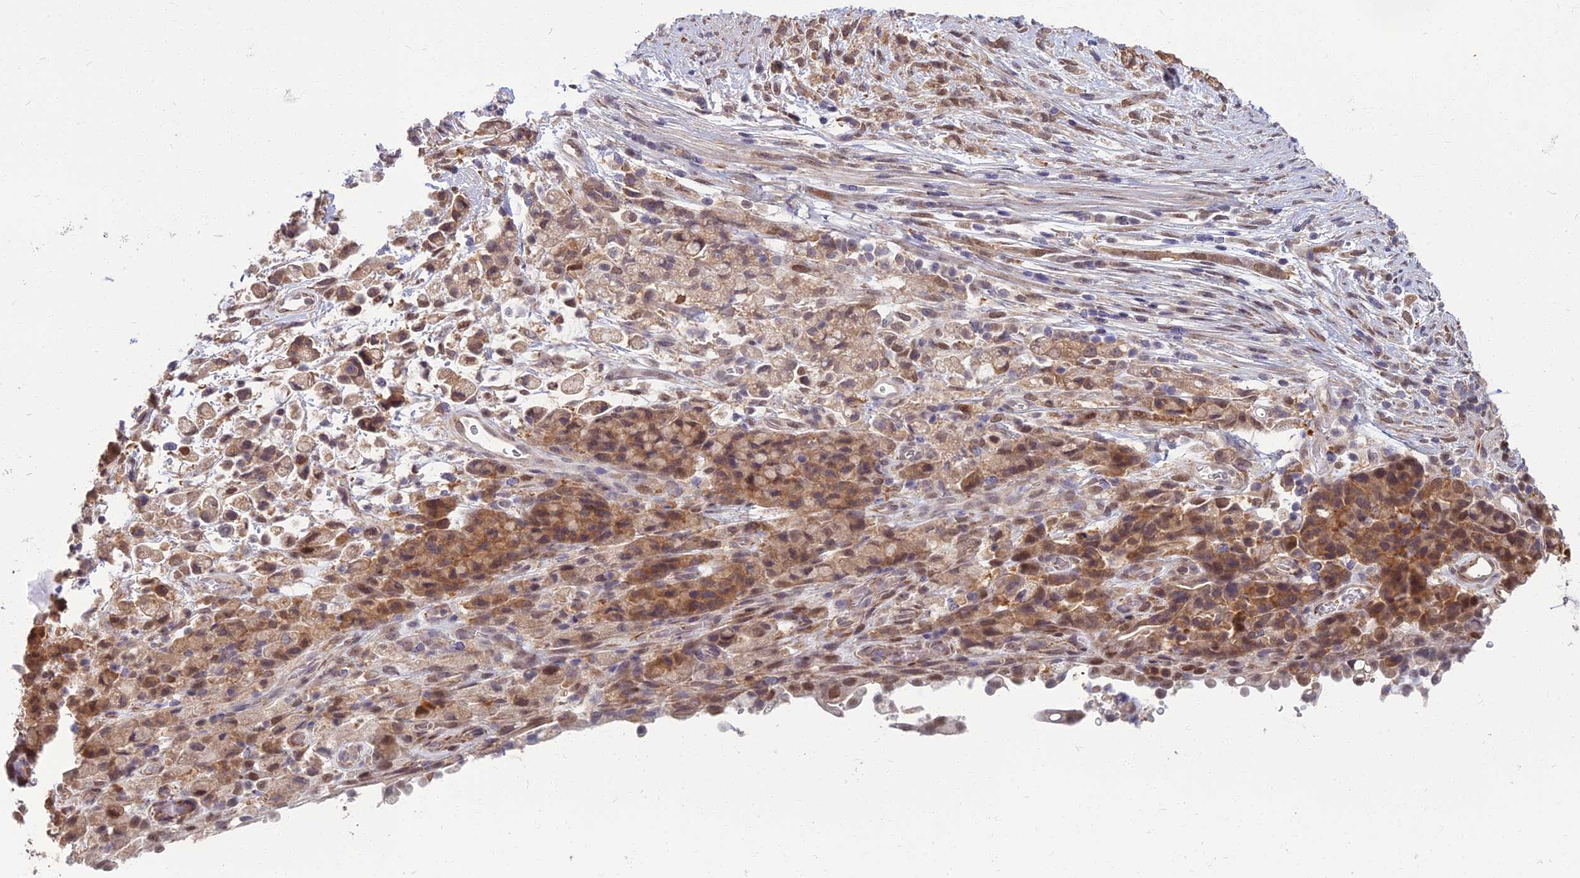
{"staining": {"intensity": "moderate", "quantity": ">75%", "location": "cytoplasmic/membranous,nuclear"}, "tissue": "stomach cancer", "cell_type": "Tumor cells", "image_type": "cancer", "snomed": [{"axis": "morphology", "description": "Adenocarcinoma, NOS"}, {"axis": "topography", "description": "Stomach"}], "caption": "IHC staining of stomach cancer (adenocarcinoma), which demonstrates medium levels of moderate cytoplasmic/membranous and nuclear staining in approximately >75% of tumor cells indicating moderate cytoplasmic/membranous and nuclear protein expression. The staining was performed using DAB (3,3'-diaminobenzidine) (brown) for protein detection and nuclei were counterstained in hematoxylin (blue).", "gene": "NR4A3", "patient": {"sex": "female", "age": 60}}